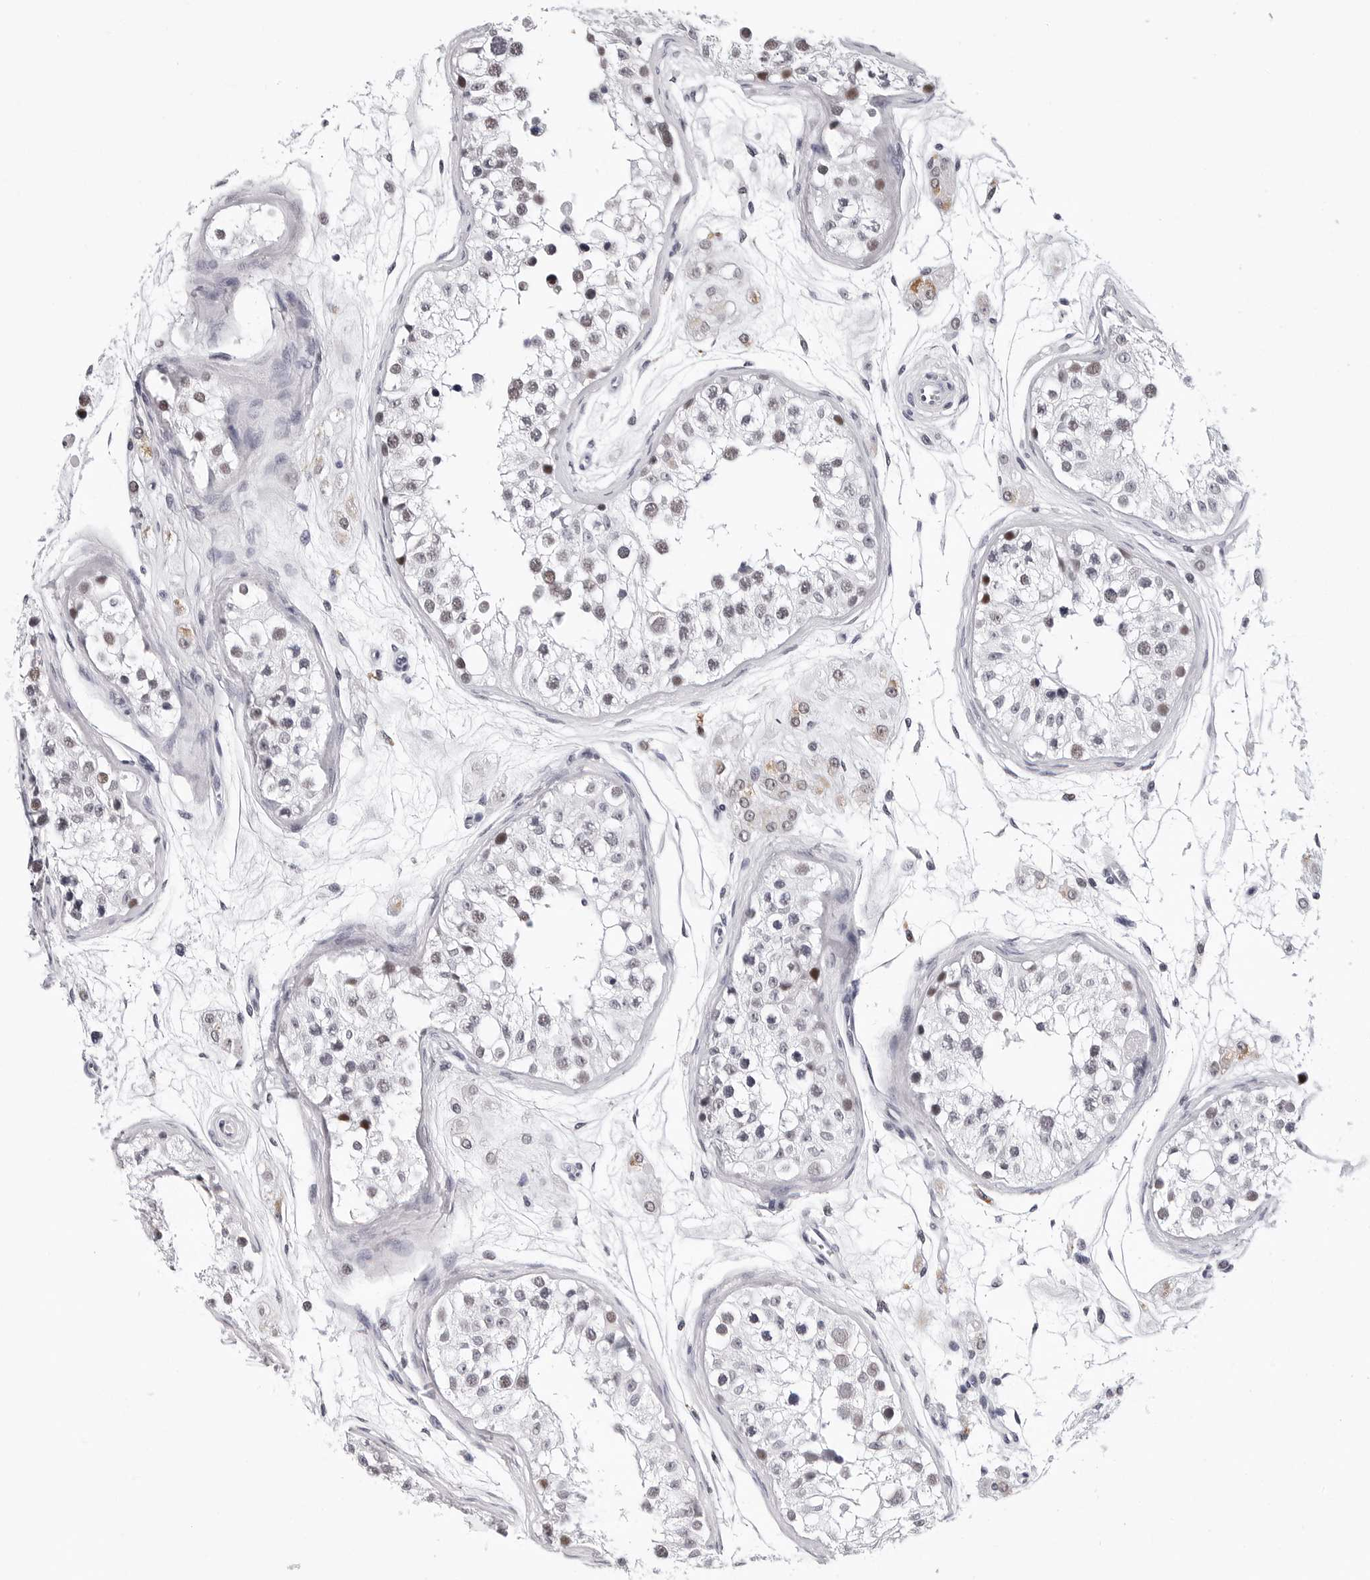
{"staining": {"intensity": "weak", "quantity": "25%-75%", "location": "nuclear"}, "tissue": "testis", "cell_type": "Cells in seminiferous ducts", "image_type": "normal", "snomed": [{"axis": "morphology", "description": "Normal tissue, NOS"}, {"axis": "morphology", "description": "Adenocarcinoma, metastatic, NOS"}, {"axis": "topography", "description": "Testis"}], "caption": "This photomicrograph demonstrates immunohistochemistry staining of benign human testis, with low weak nuclear expression in approximately 25%-75% of cells in seminiferous ducts.", "gene": "SF3B4", "patient": {"sex": "male", "age": 26}}